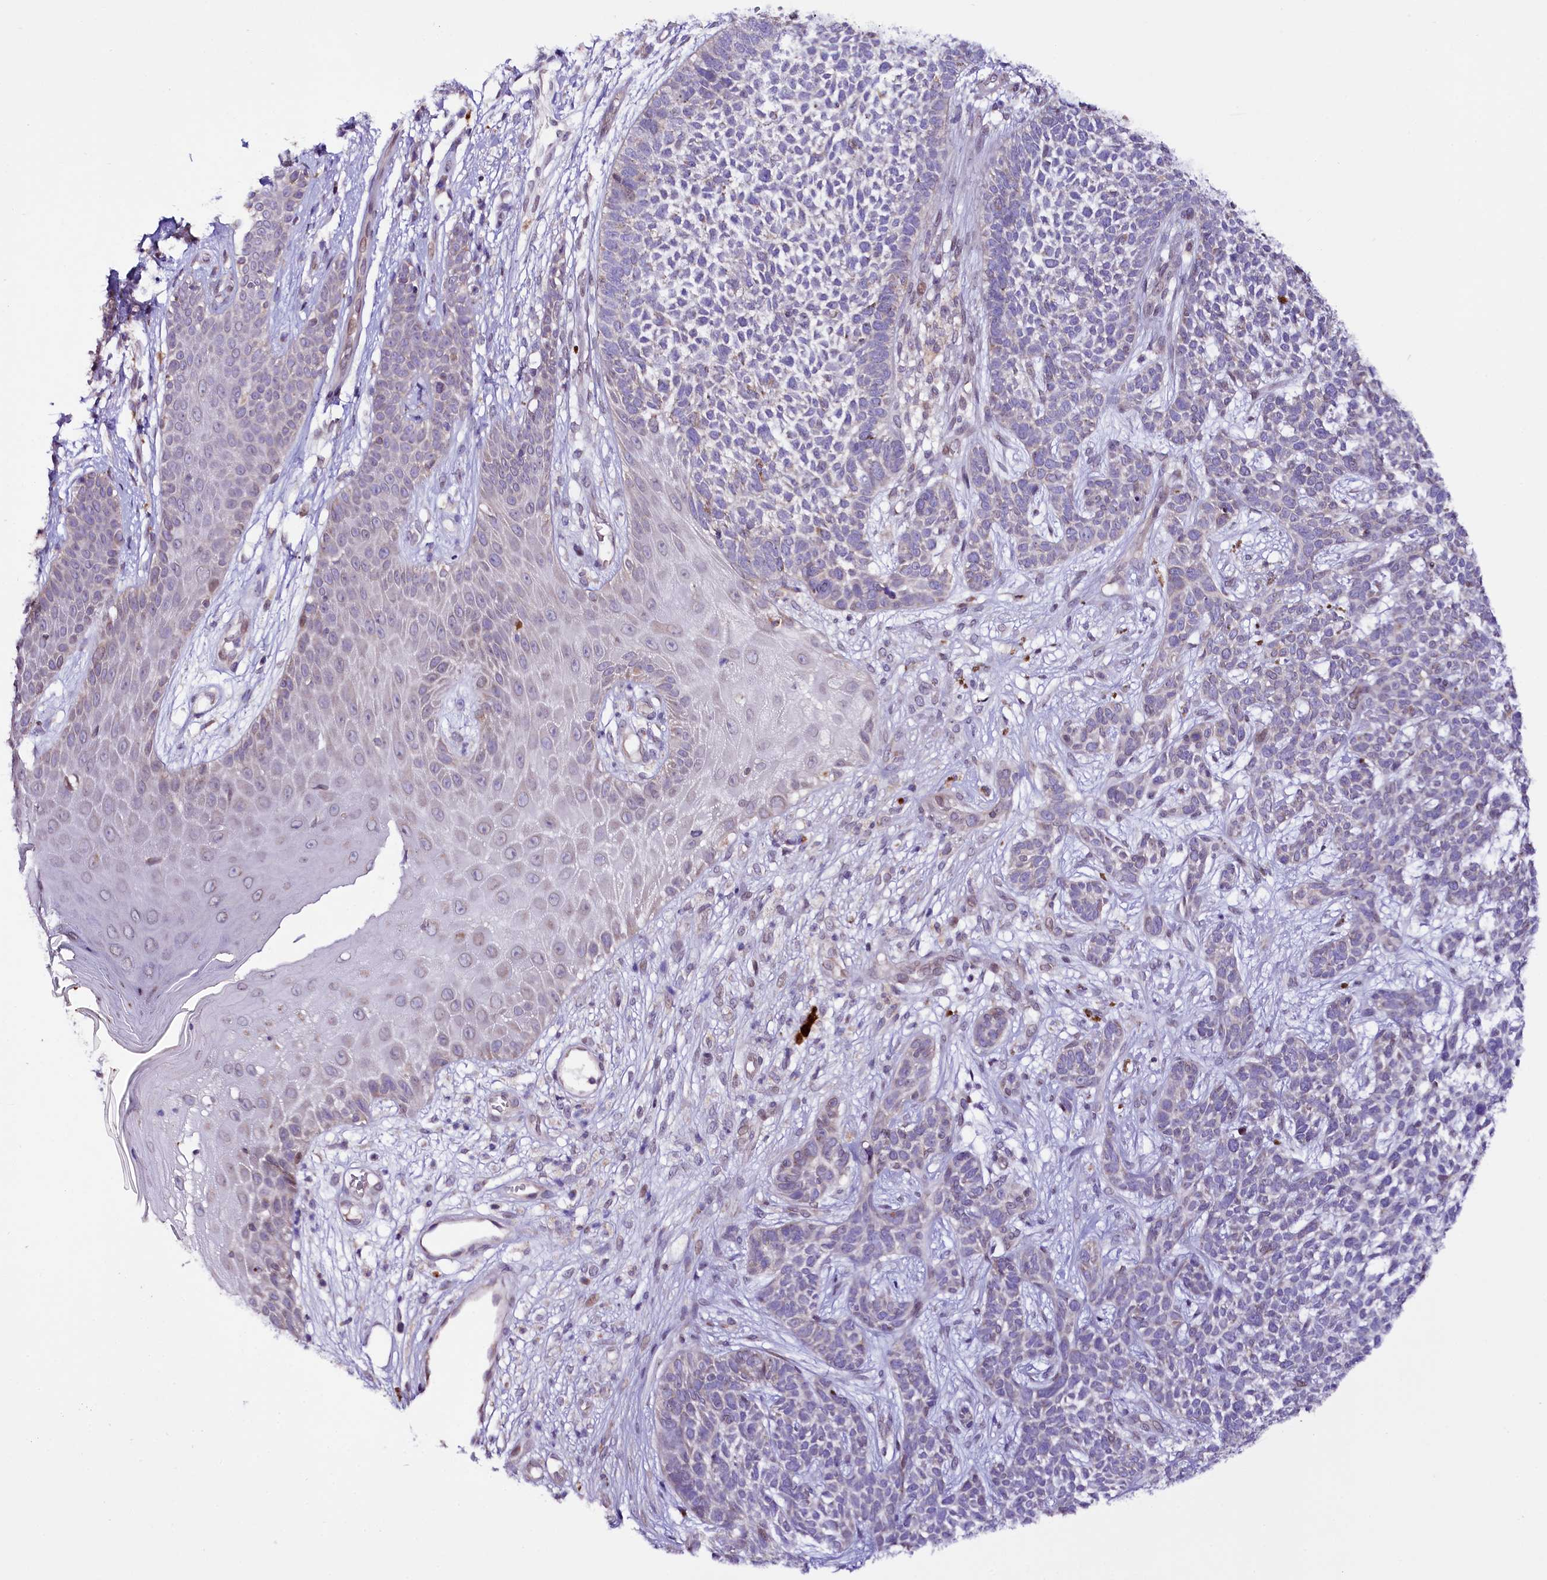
{"staining": {"intensity": "negative", "quantity": "none", "location": "none"}, "tissue": "skin cancer", "cell_type": "Tumor cells", "image_type": "cancer", "snomed": [{"axis": "morphology", "description": "Basal cell carcinoma"}, {"axis": "topography", "description": "Skin"}], "caption": "Image shows no significant protein staining in tumor cells of basal cell carcinoma (skin).", "gene": "ZNF226", "patient": {"sex": "female", "age": 84}}